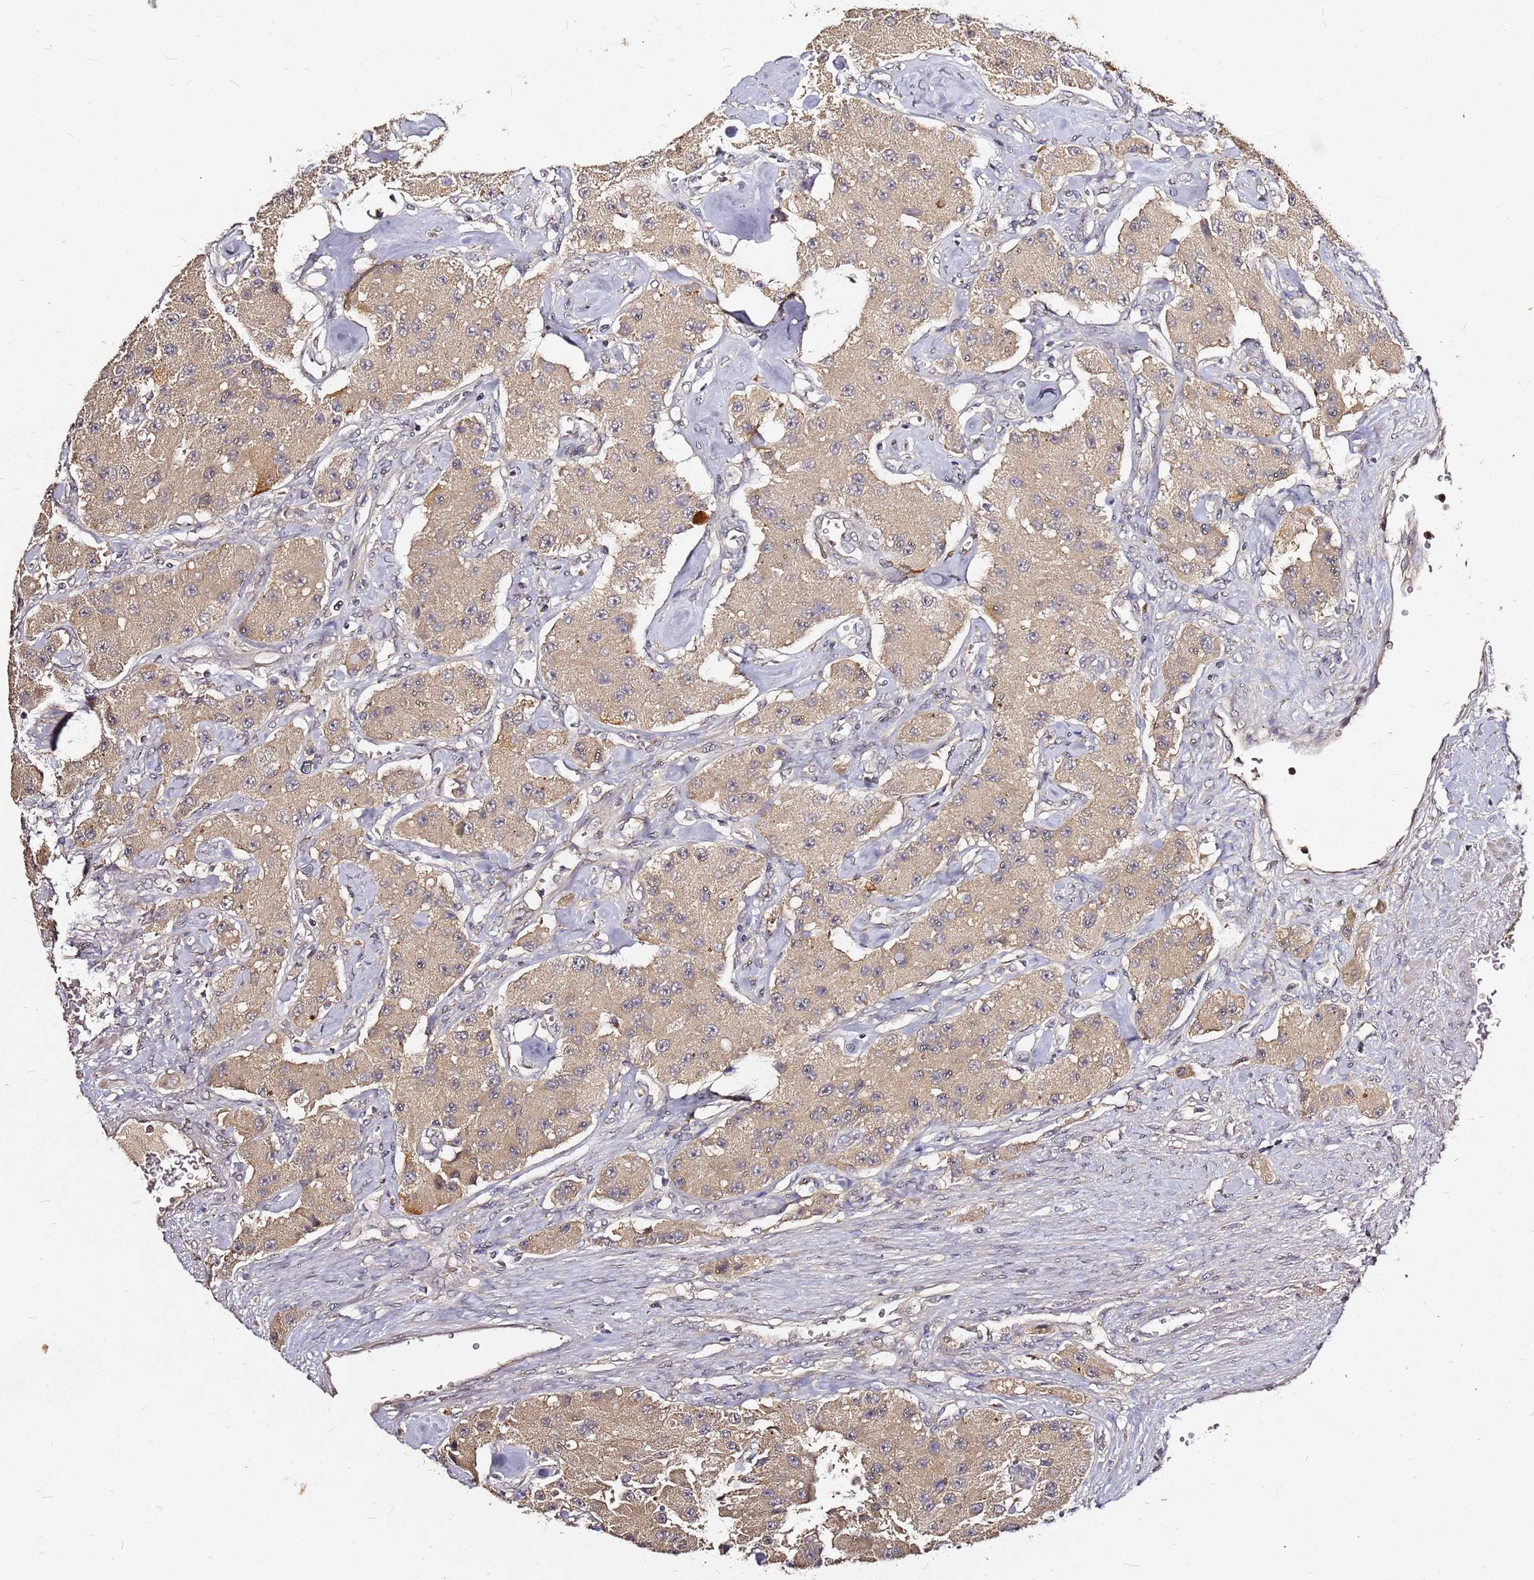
{"staining": {"intensity": "weak", "quantity": ">75%", "location": "cytoplasmic/membranous"}, "tissue": "carcinoid", "cell_type": "Tumor cells", "image_type": "cancer", "snomed": [{"axis": "morphology", "description": "Carcinoid, malignant, NOS"}, {"axis": "topography", "description": "Pancreas"}], "caption": "Tumor cells show low levels of weak cytoplasmic/membranous staining in approximately >75% of cells in human carcinoid.", "gene": "C6orf136", "patient": {"sex": "male", "age": 41}}